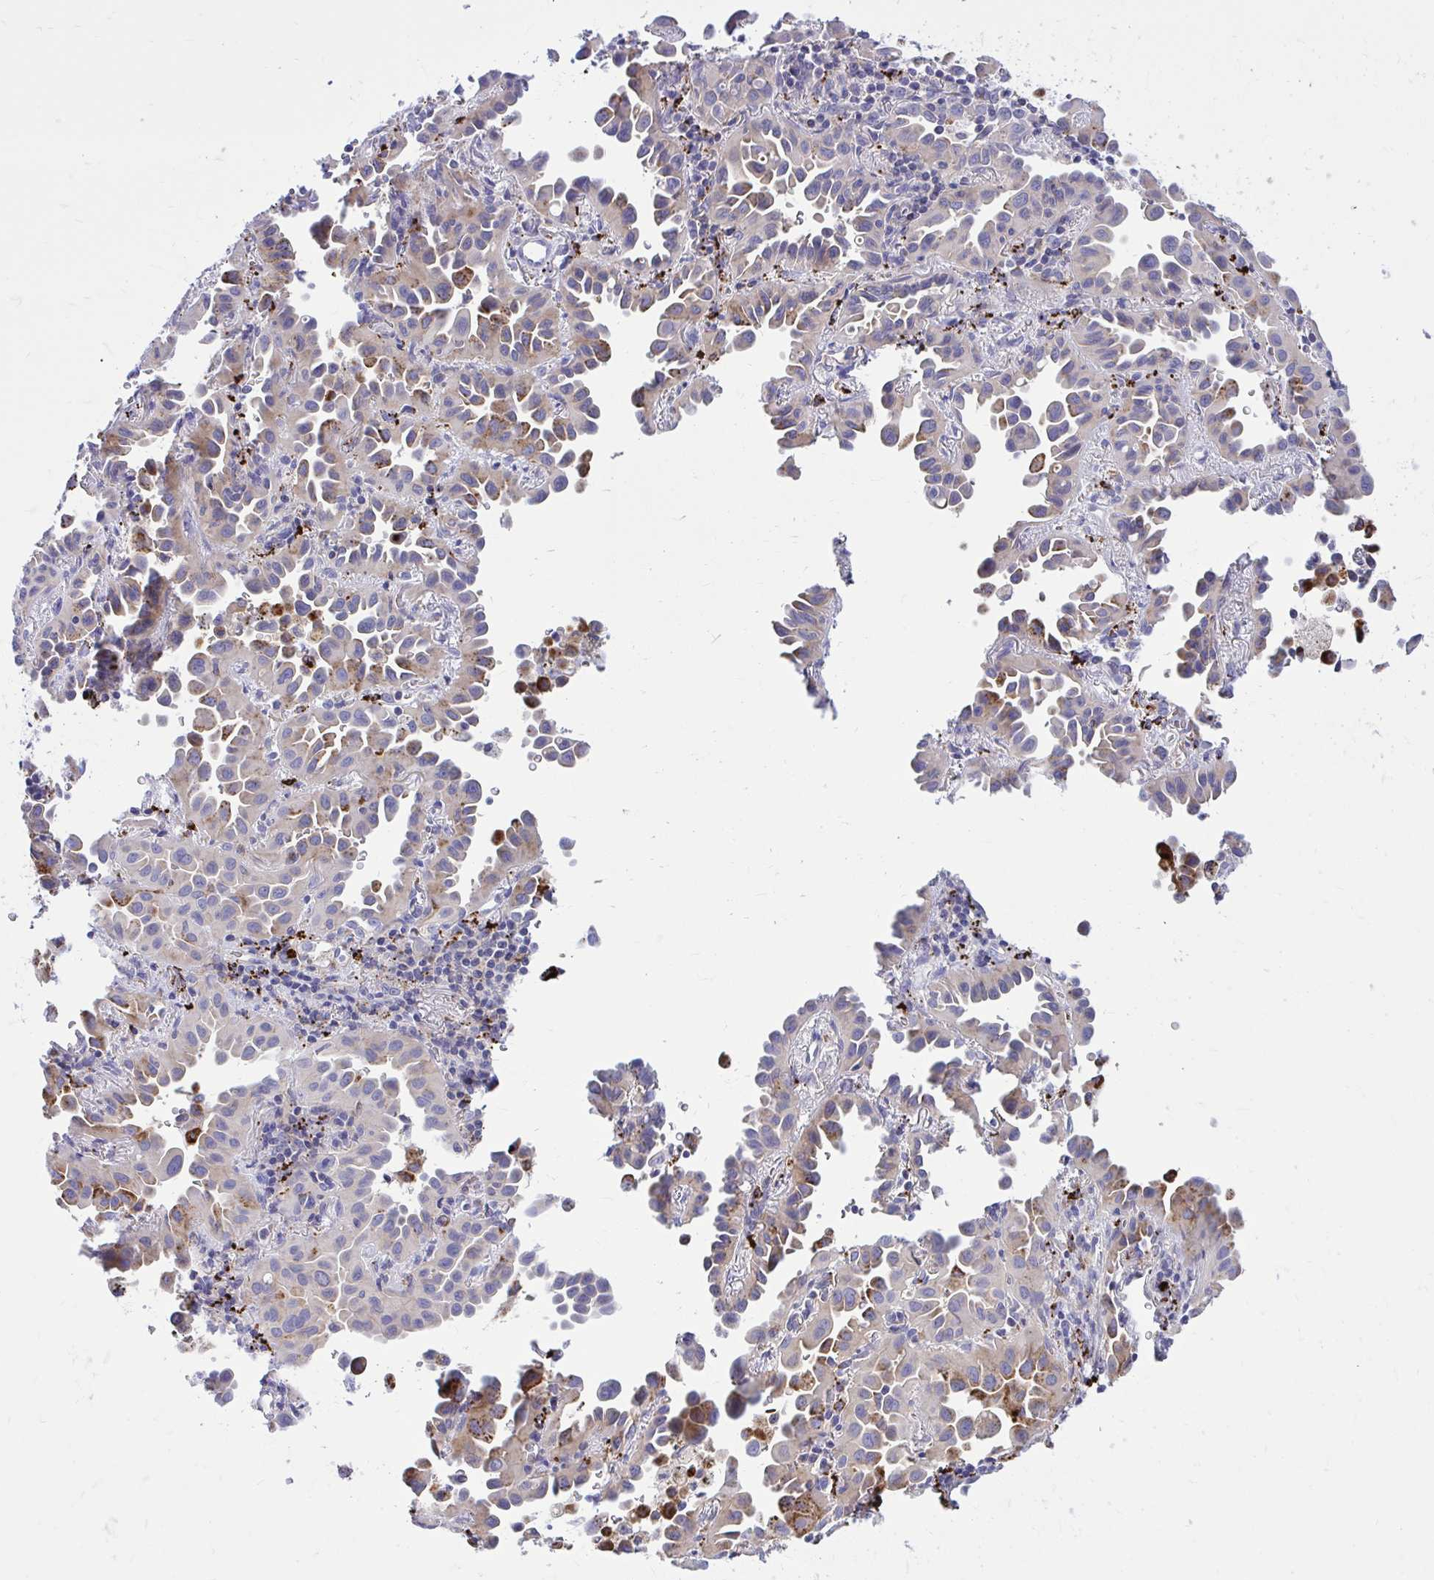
{"staining": {"intensity": "moderate", "quantity": "25%-75%", "location": "cytoplasmic/membranous"}, "tissue": "lung cancer", "cell_type": "Tumor cells", "image_type": "cancer", "snomed": [{"axis": "morphology", "description": "Adenocarcinoma, NOS"}, {"axis": "topography", "description": "Lung"}], "caption": "Lung adenocarcinoma stained with a protein marker displays moderate staining in tumor cells.", "gene": "TP53I11", "patient": {"sex": "male", "age": 68}}